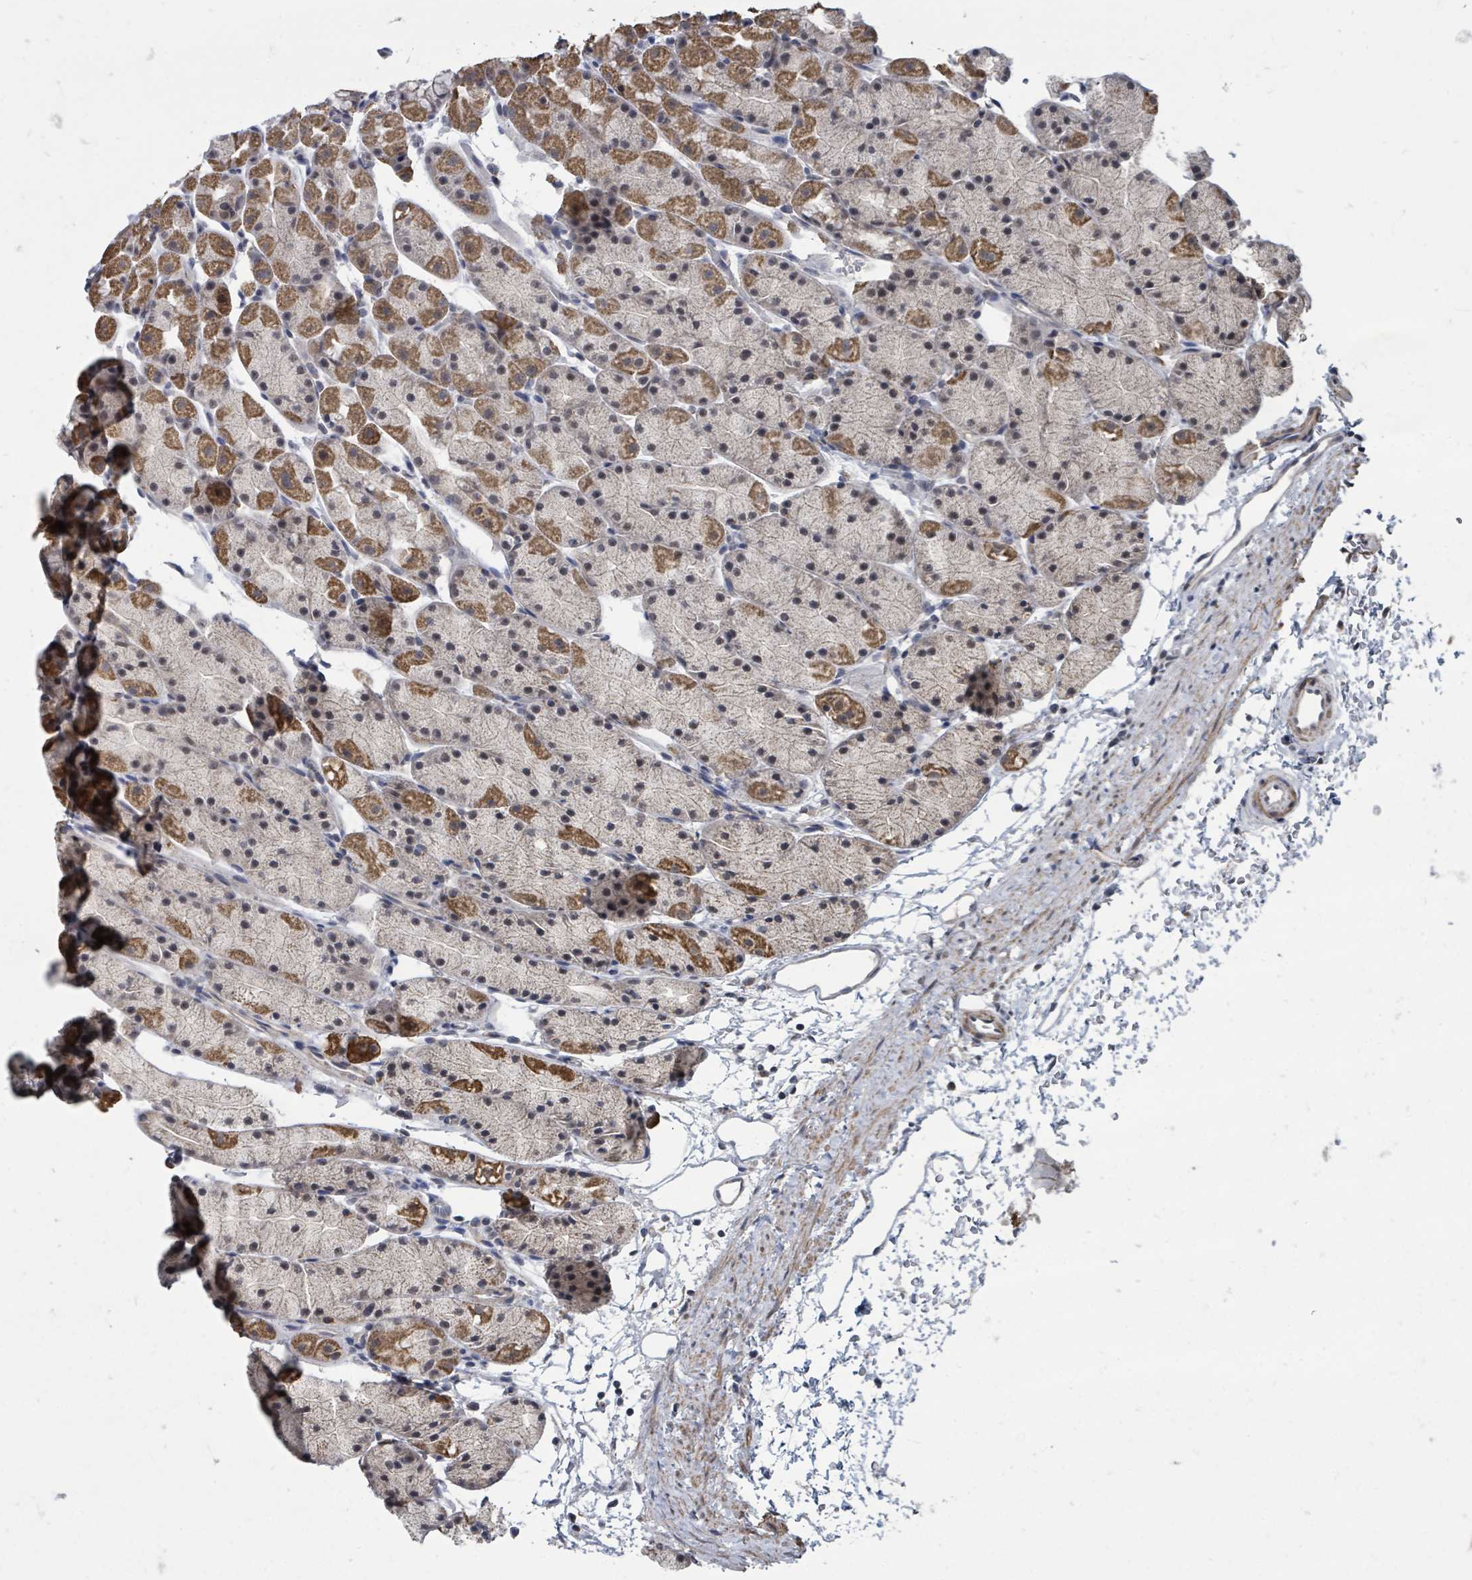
{"staining": {"intensity": "strong", "quantity": "<25%", "location": "cytoplasmic/membranous"}, "tissue": "stomach", "cell_type": "Glandular cells", "image_type": "normal", "snomed": [{"axis": "morphology", "description": "Normal tissue, NOS"}, {"axis": "topography", "description": "Stomach, upper"}, {"axis": "topography", "description": "Stomach"}], "caption": "Protein expression analysis of benign stomach exhibits strong cytoplasmic/membranous staining in approximately <25% of glandular cells.", "gene": "MAGOHB", "patient": {"sex": "male", "age": 47}}